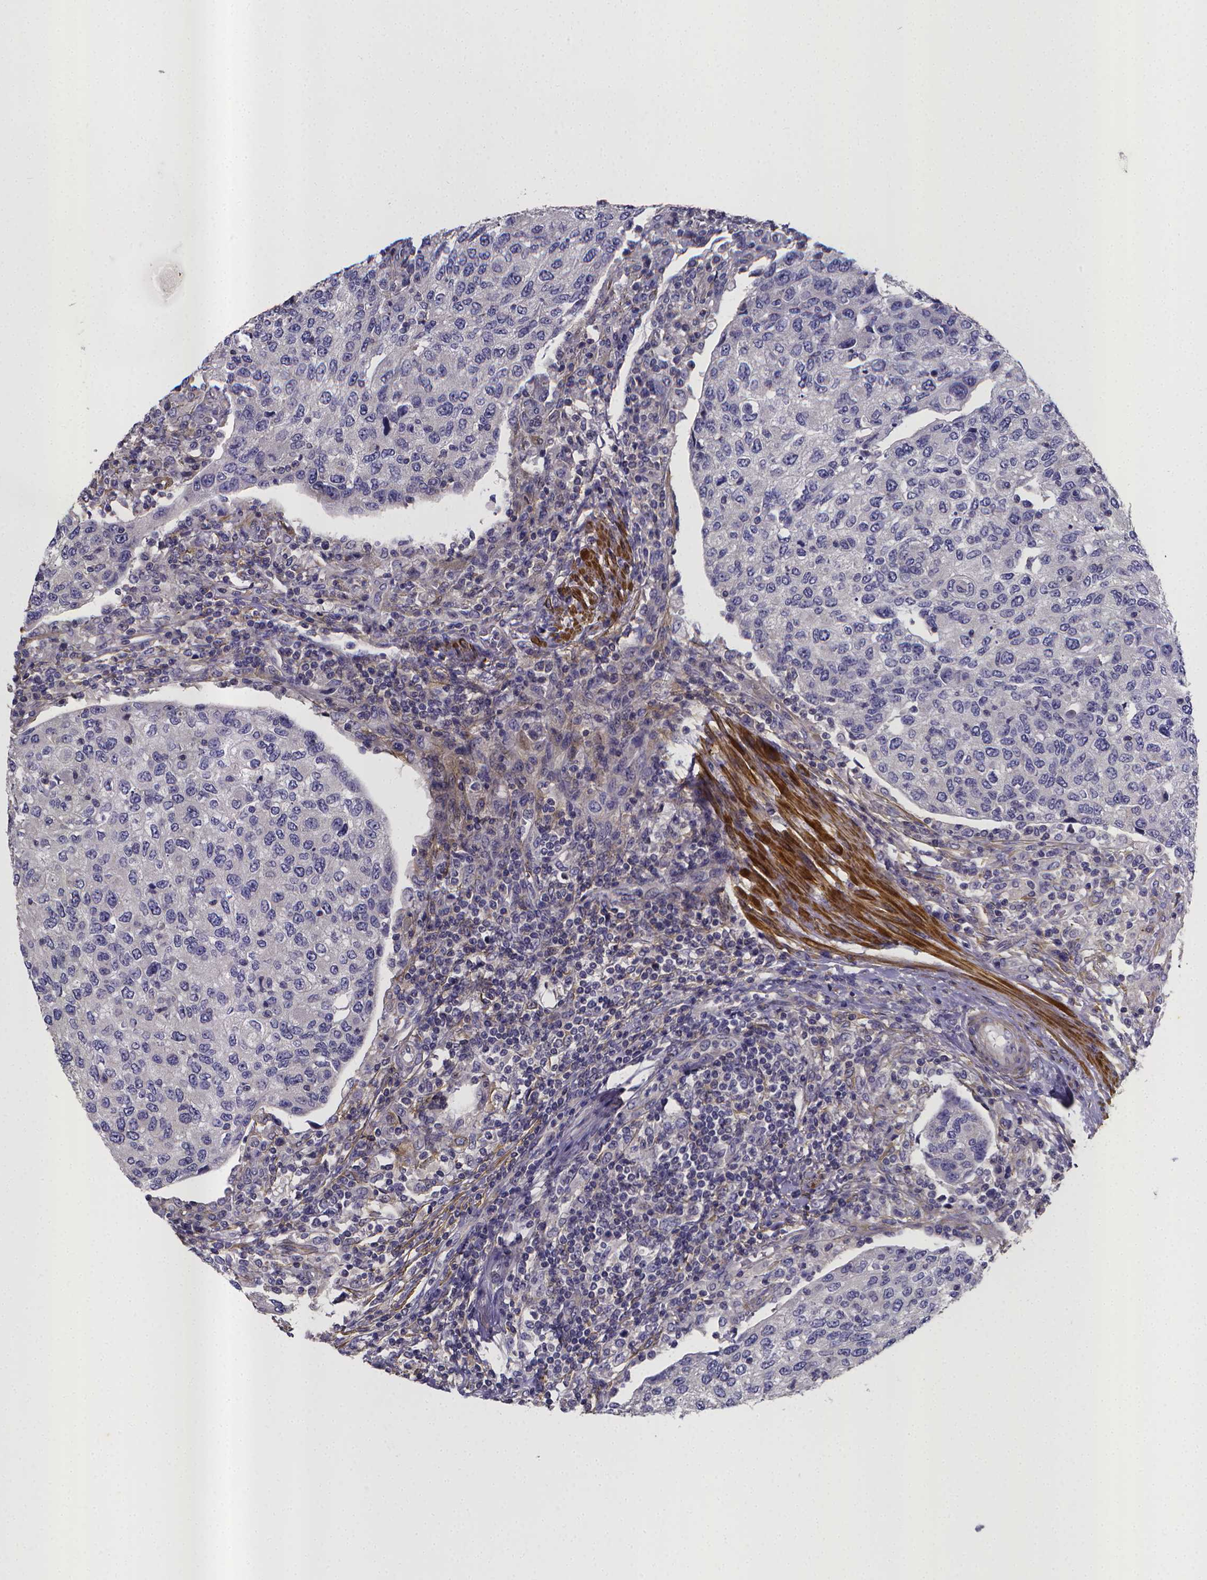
{"staining": {"intensity": "negative", "quantity": "none", "location": "none"}, "tissue": "urothelial cancer", "cell_type": "Tumor cells", "image_type": "cancer", "snomed": [{"axis": "morphology", "description": "Urothelial carcinoma, High grade"}, {"axis": "topography", "description": "Urinary bladder"}], "caption": "This is an immunohistochemistry (IHC) image of urothelial carcinoma (high-grade). There is no staining in tumor cells.", "gene": "RERG", "patient": {"sex": "female", "age": 78}}